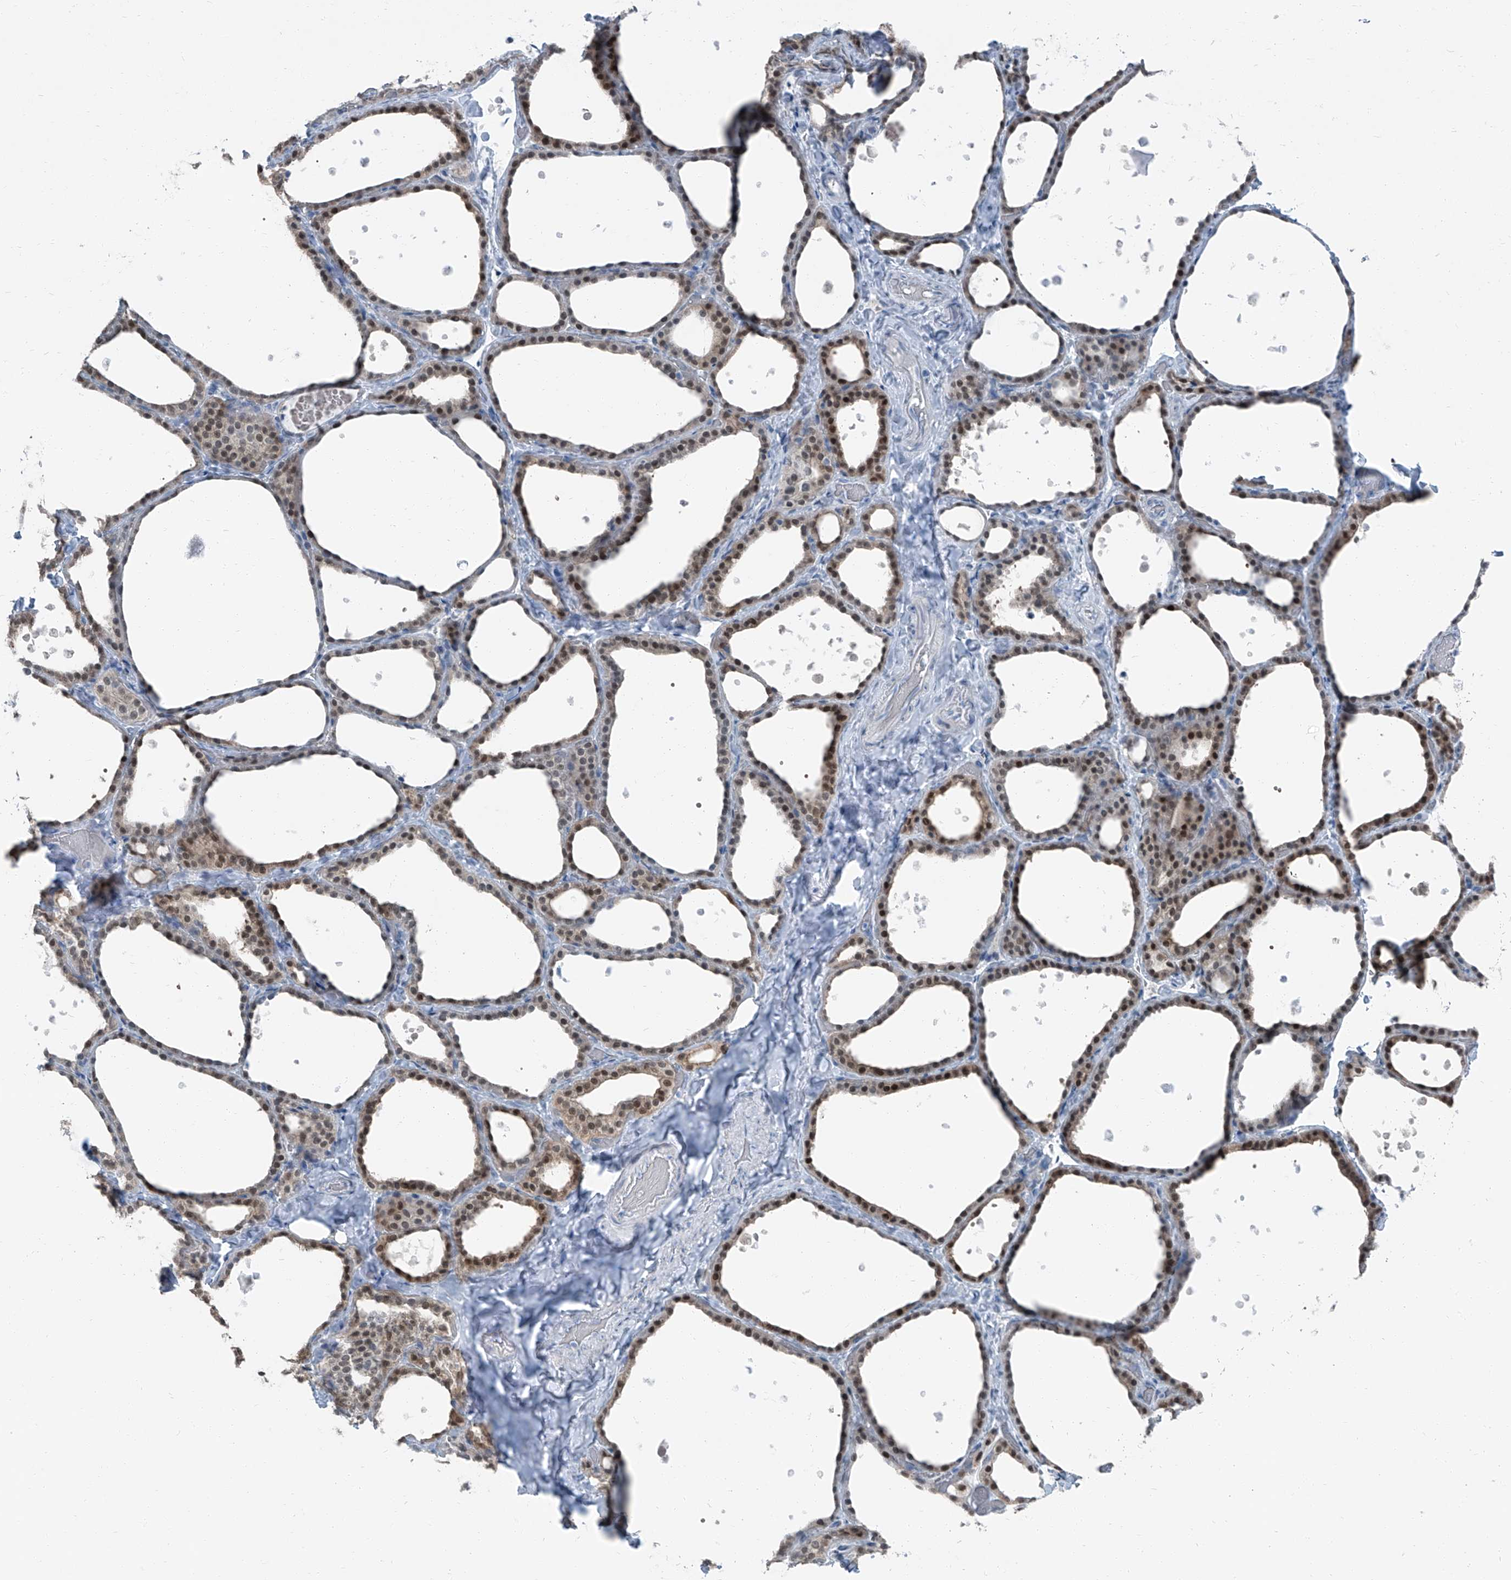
{"staining": {"intensity": "moderate", "quantity": ">75%", "location": "cytoplasmic/membranous,nuclear"}, "tissue": "thyroid gland", "cell_type": "Glandular cells", "image_type": "normal", "snomed": [{"axis": "morphology", "description": "Normal tissue, NOS"}, {"axis": "topography", "description": "Thyroid gland"}], "caption": "This image exhibits immunohistochemistry staining of normal thyroid gland, with medium moderate cytoplasmic/membranous,nuclear positivity in about >75% of glandular cells.", "gene": "RGN", "patient": {"sex": "female", "age": 44}}